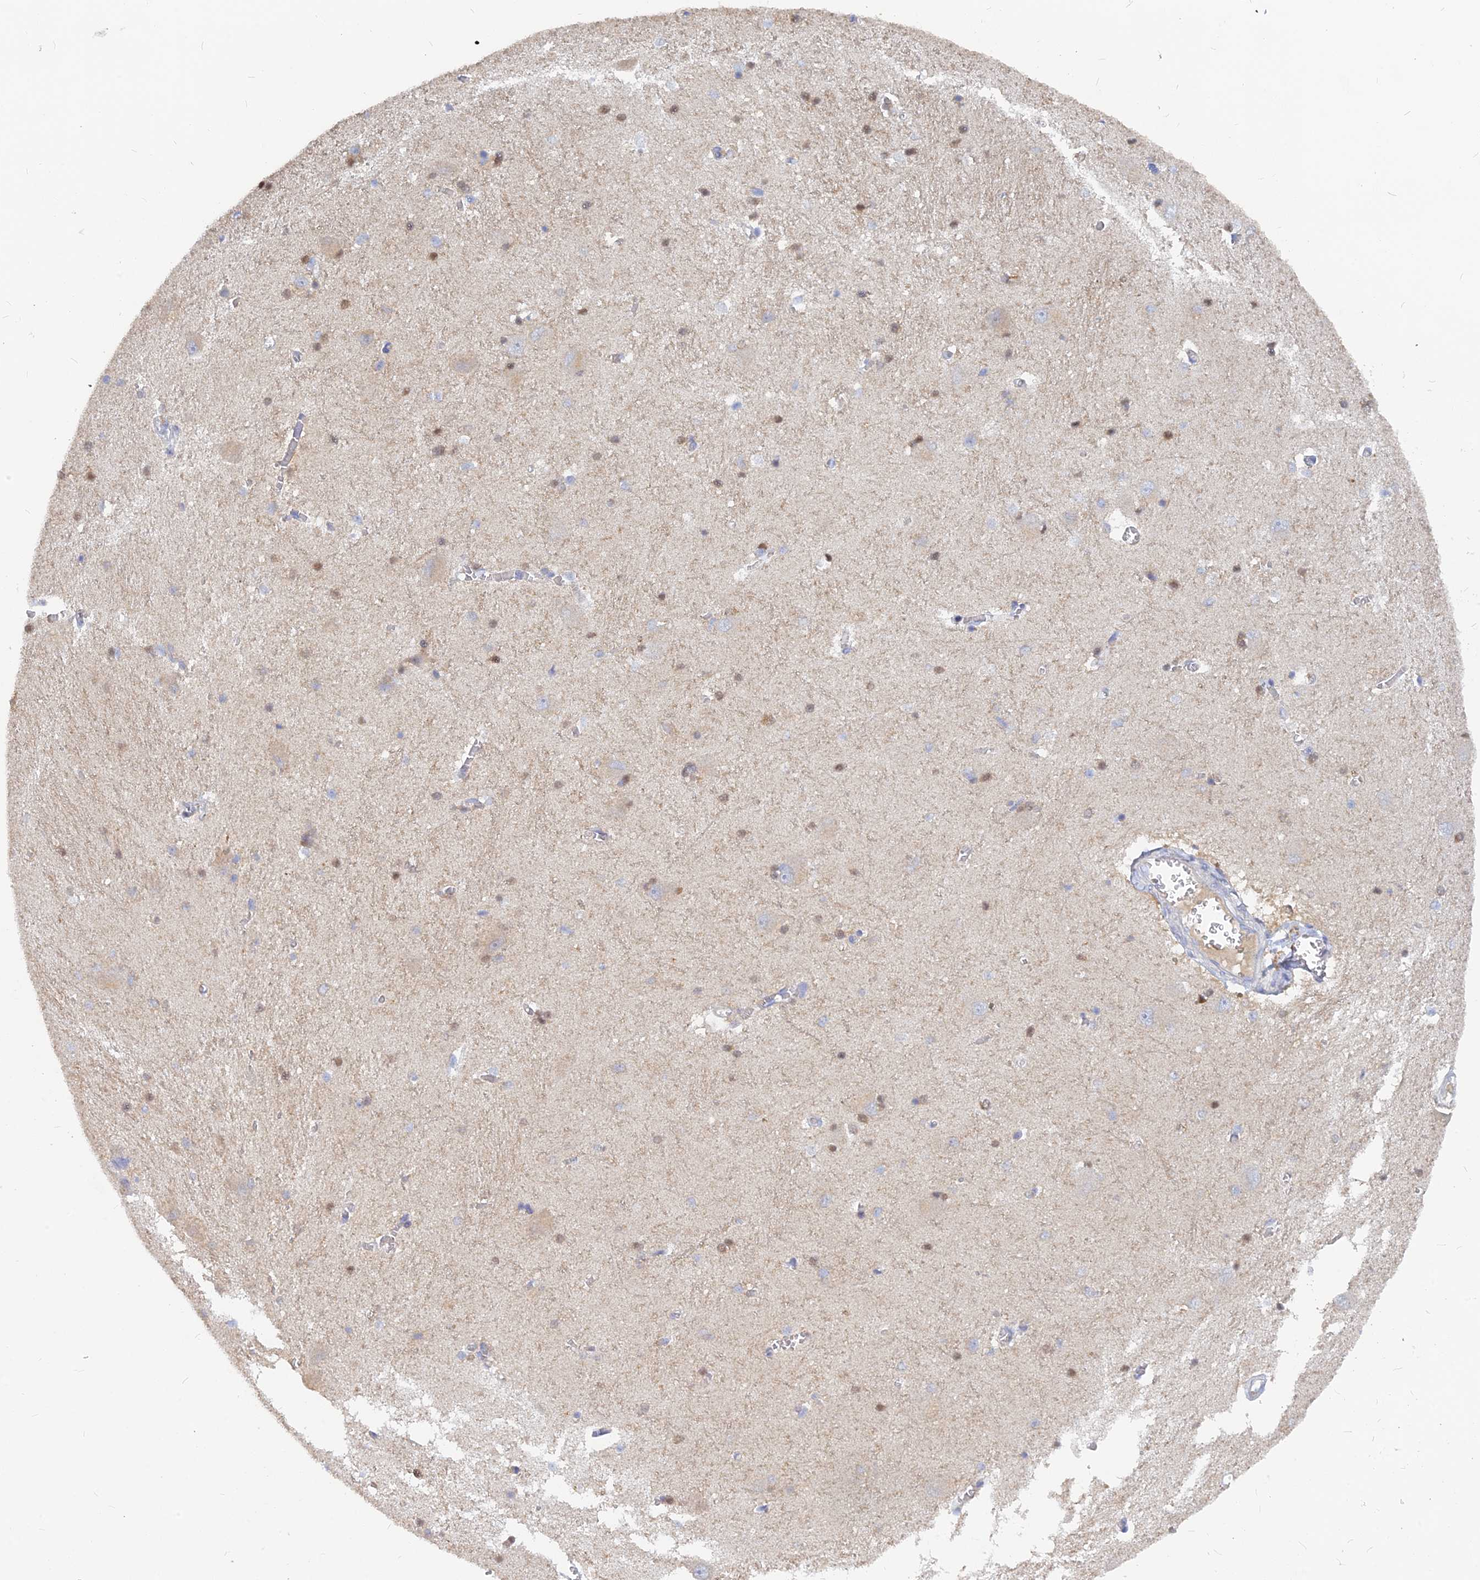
{"staining": {"intensity": "weak", "quantity": "25%-75%", "location": "cytoplasmic/membranous,nuclear"}, "tissue": "caudate", "cell_type": "Glial cells", "image_type": "normal", "snomed": [{"axis": "morphology", "description": "Normal tissue, NOS"}, {"axis": "topography", "description": "Lateral ventricle wall"}], "caption": "Immunohistochemistry (IHC) of normal human caudate reveals low levels of weak cytoplasmic/membranous,nuclear expression in approximately 25%-75% of glial cells.", "gene": "CACNA1B", "patient": {"sex": "male", "age": 37}}